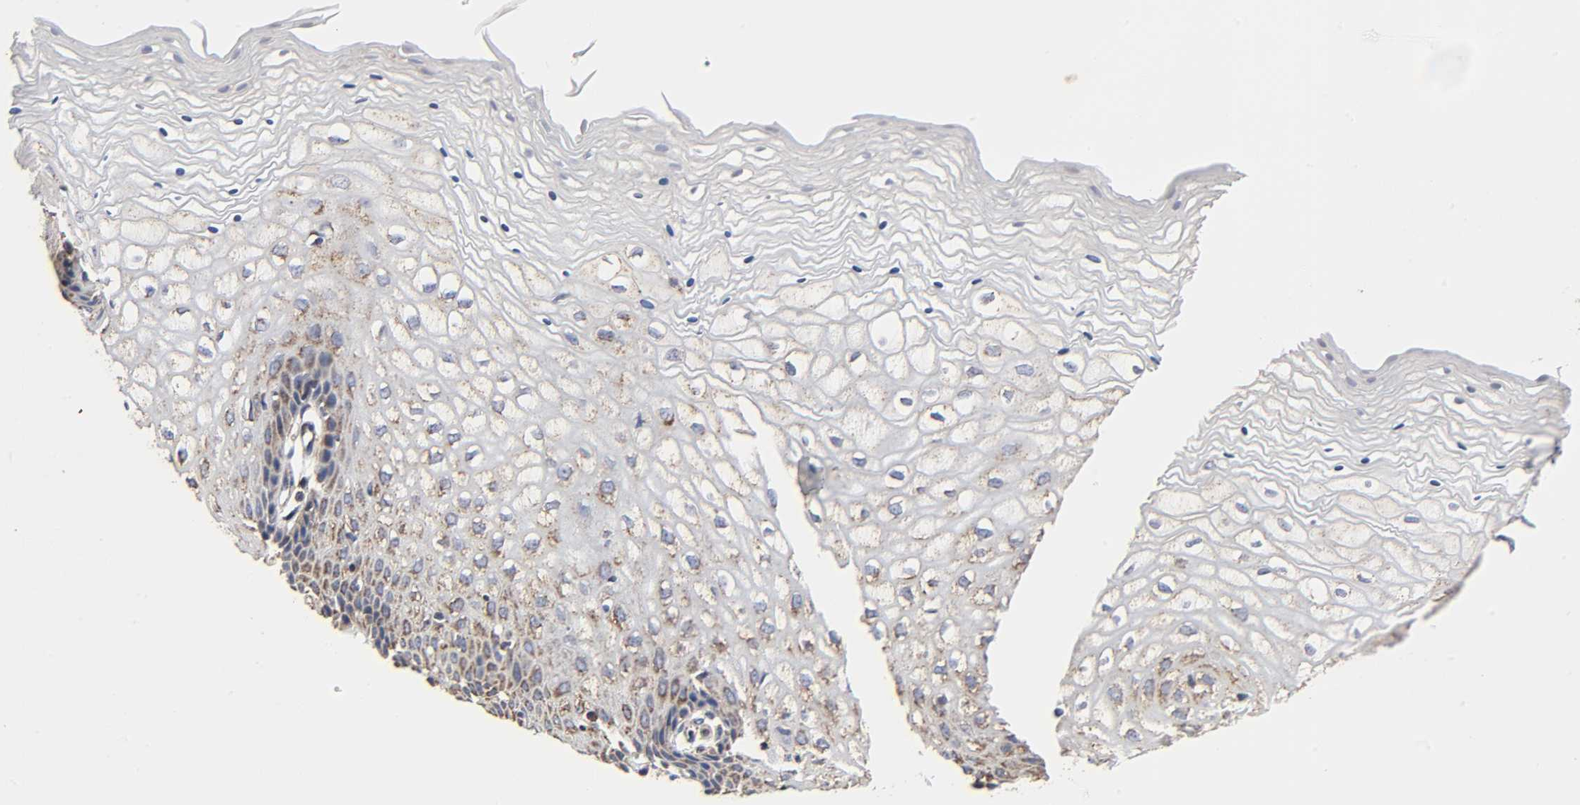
{"staining": {"intensity": "moderate", "quantity": "25%-75%", "location": "cytoplasmic/membranous"}, "tissue": "vagina", "cell_type": "Squamous epithelial cells", "image_type": "normal", "snomed": [{"axis": "morphology", "description": "Normal tissue, NOS"}, {"axis": "topography", "description": "Vagina"}], "caption": "A histopathology image showing moderate cytoplasmic/membranous positivity in approximately 25%-75% of squamous epithelial cells in benign vagina, as visualized by brown immunohistochemical staining.", "gene": "COX6B1", "patient": {"sex": "female", "age": 34}}